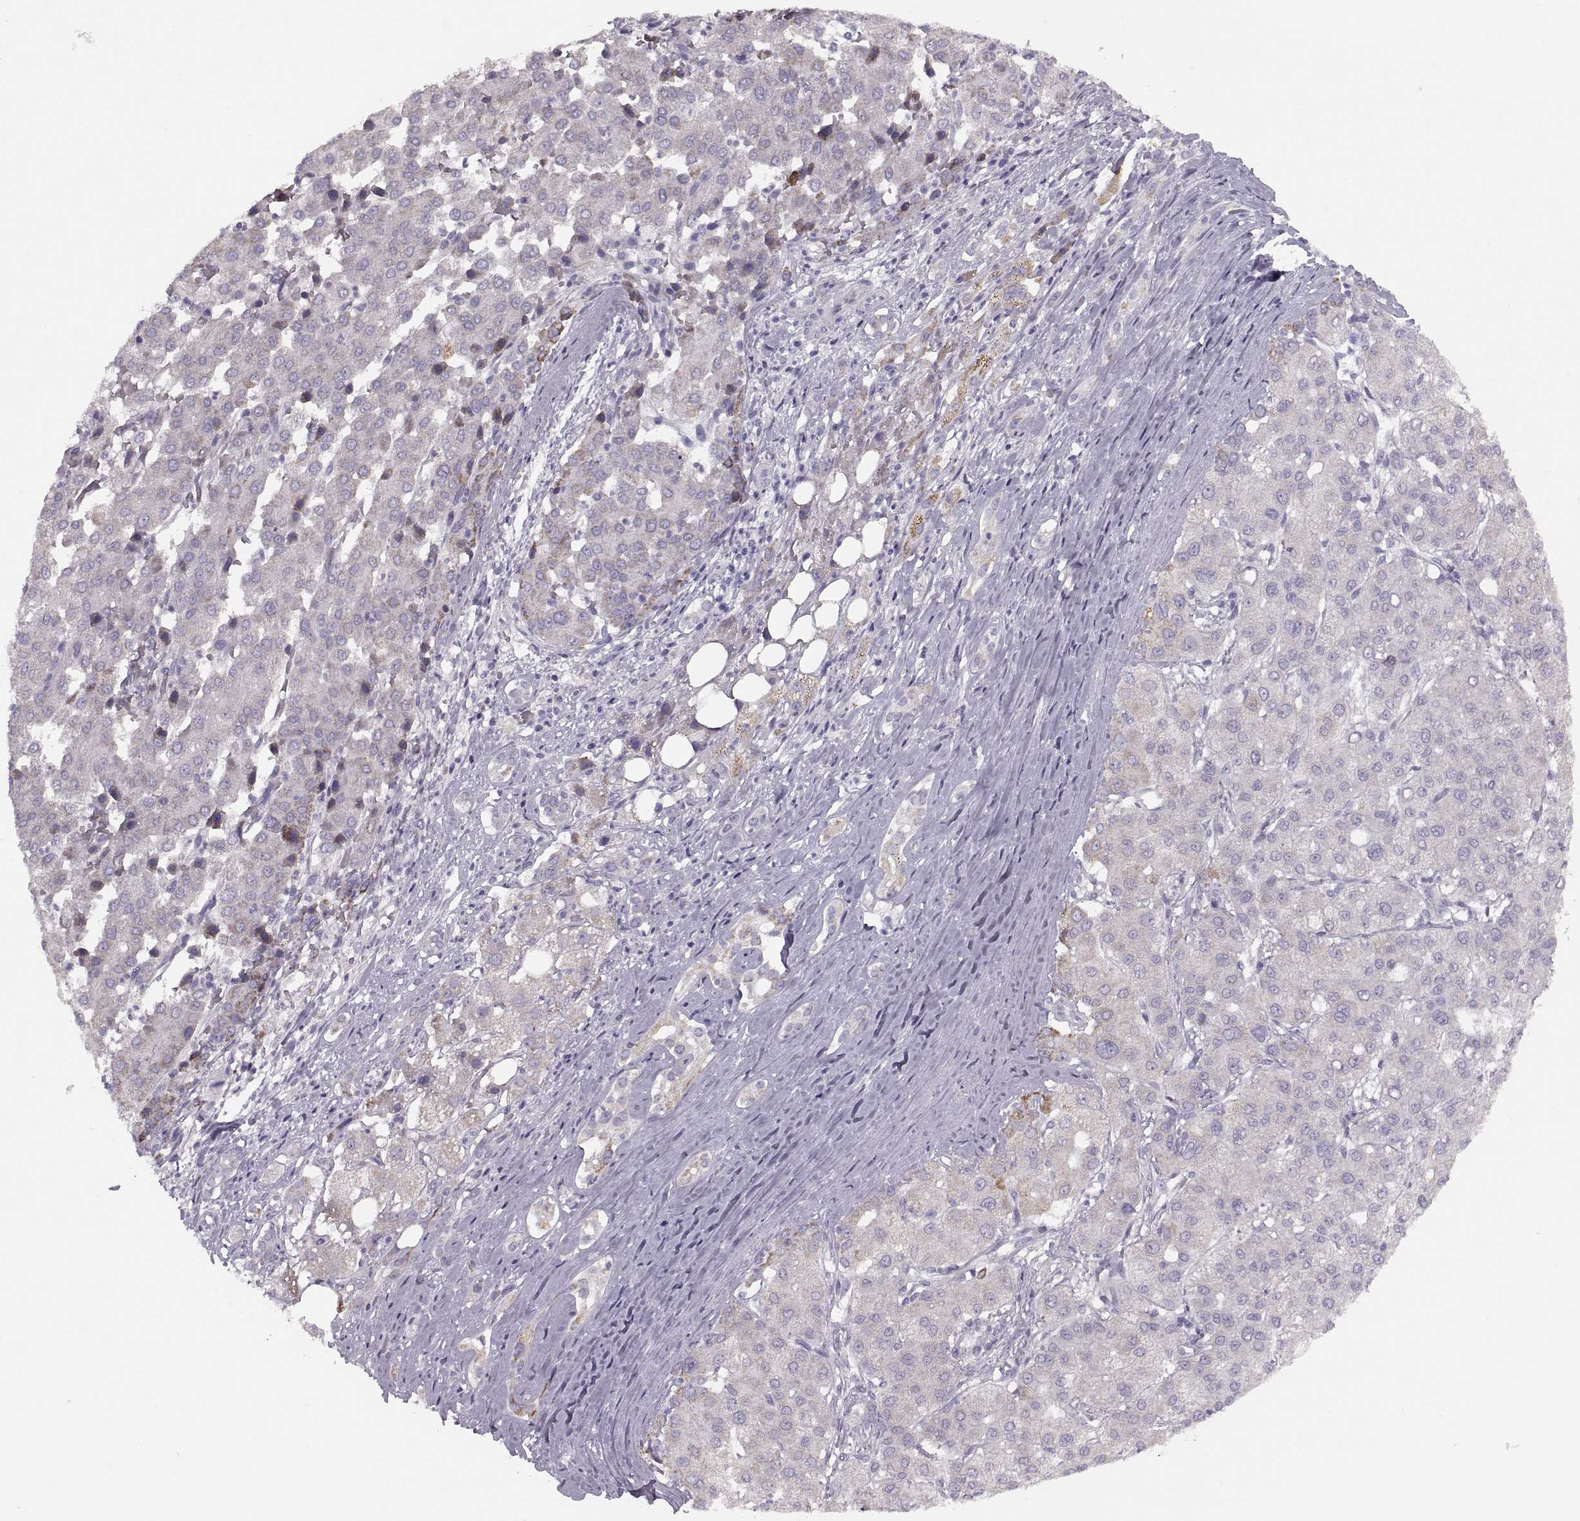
{"staining": {"intensity": "negative", "quantity": "none", "location": "none"}, "tissue": "liver cancer", "cell_type": "Tumor cells", "image_type": "cancer", "snomed": [{"axis": "morphology", "description": "Carcinoma, Hepatocellular, NOS"}, {"axis": "topography", "description": "Liver"}], "caption": "The photomicrograph exhibits no staining of tumor cells in liver hepatocellular carcinoma.", "gene": "PIERCE1", "patient": {"sex": "male", "age": 65}}